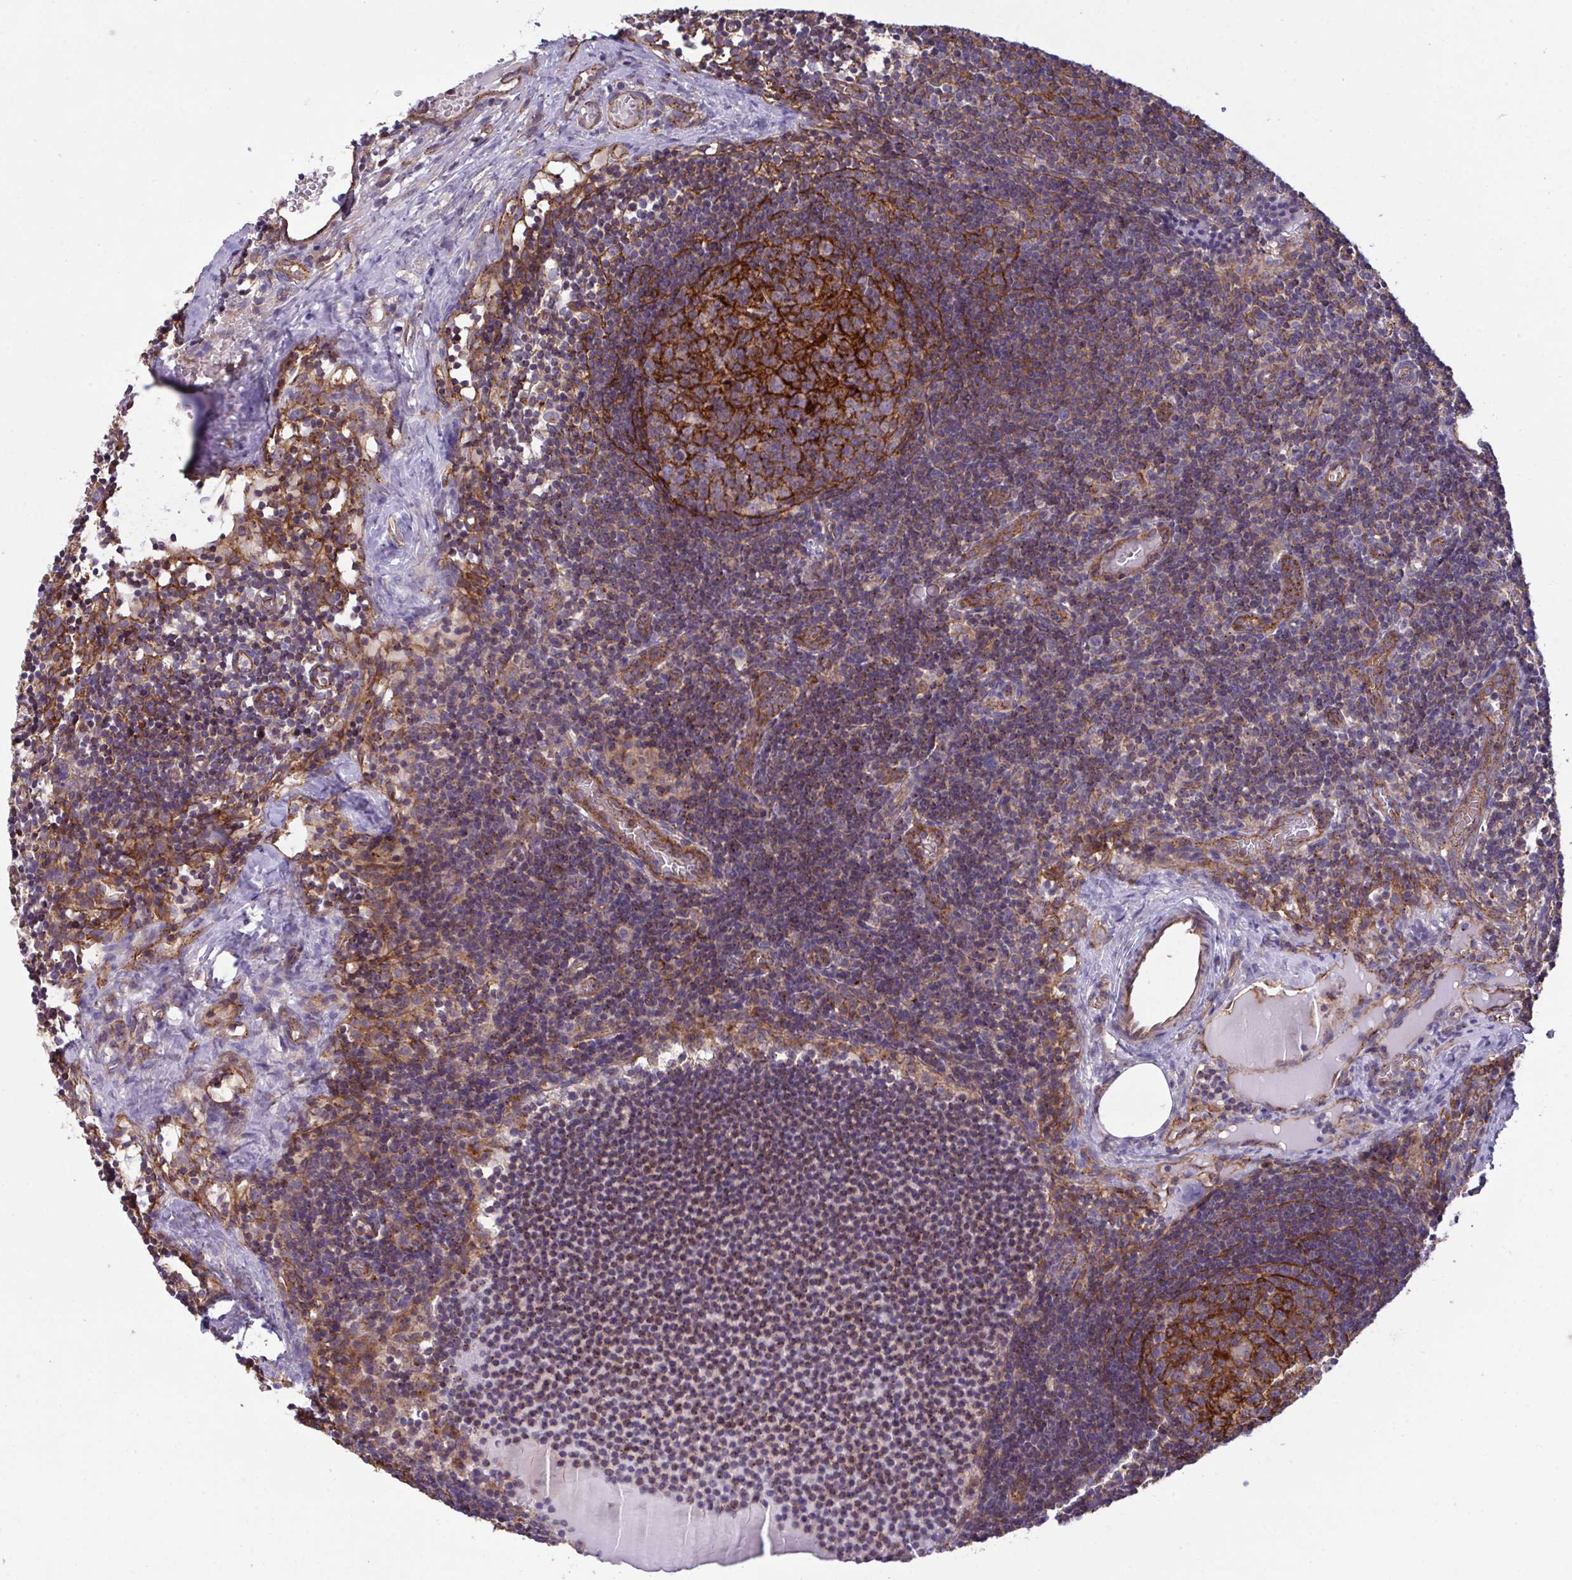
{"staining": {"intensity": "strong", "quantity": "25%-75%", "location": "cytoplasmic/membranous"}, "tissue": "lymph node", "cell_type": "Germinal center cells", "image_type": "normal", "snomed": [{"axis": "morphology", "description": "Normal tissue, NOS"}, {"axis": "topography", "description": "Lymph node"}], "caption": "High-magnification brightfield microscopy of benign lymph node stained with DAB (3,3'-diaminobenzidine) (brown) and counterstained with hematoxylin (blue). germinal center cells exhibit strong cytoplasmic/membranous staining is appreciated in approximately25%-75% of cells. (DAB IHC with brightfield microscopy, high magnification).", "gene": "C4orf36", "patient": {"sex": "female", "age": 31}}